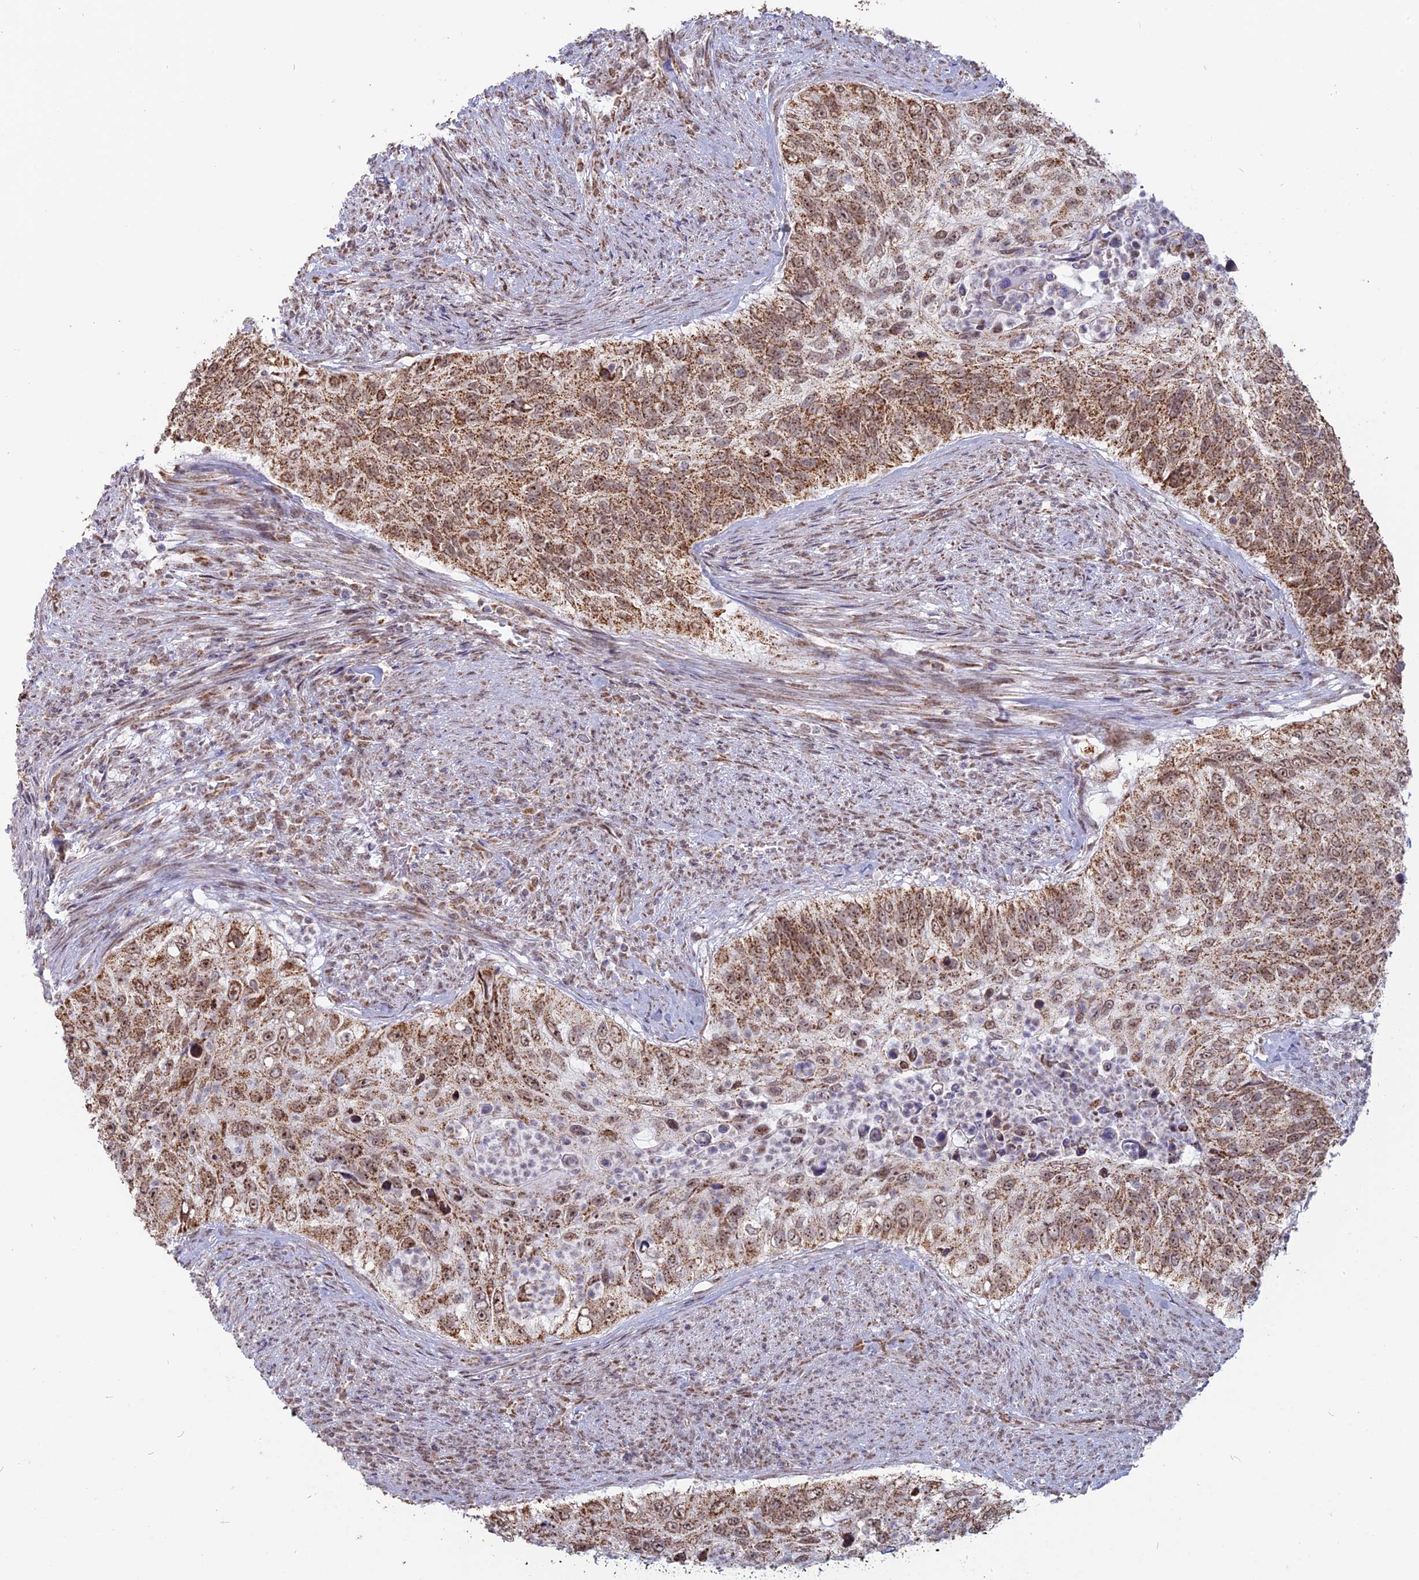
{"staining": {"intensity": "moderate", "quantity": ">75%", "location": "cytoplasmic/membranous,nuclear"}, "tissue": "urothelial cancer", "cell_type": "Tumor cells", "image_type": "cancer", "snomed": [{"axis": "morphology", "description": "Urothelial carcinoma, High grade"}, {"axis": "topography", "description": "Urinary bladder"}], "caption": "This histopathology image shows immunohistochemistry staining of human urothelial cancer, with medium moderate cytoplasmic/membranous and nuclear staining in approximately >75% of tumor cells.", "gene": "ARHGAP40", "patient": {"sex": "female", "age": 60}}